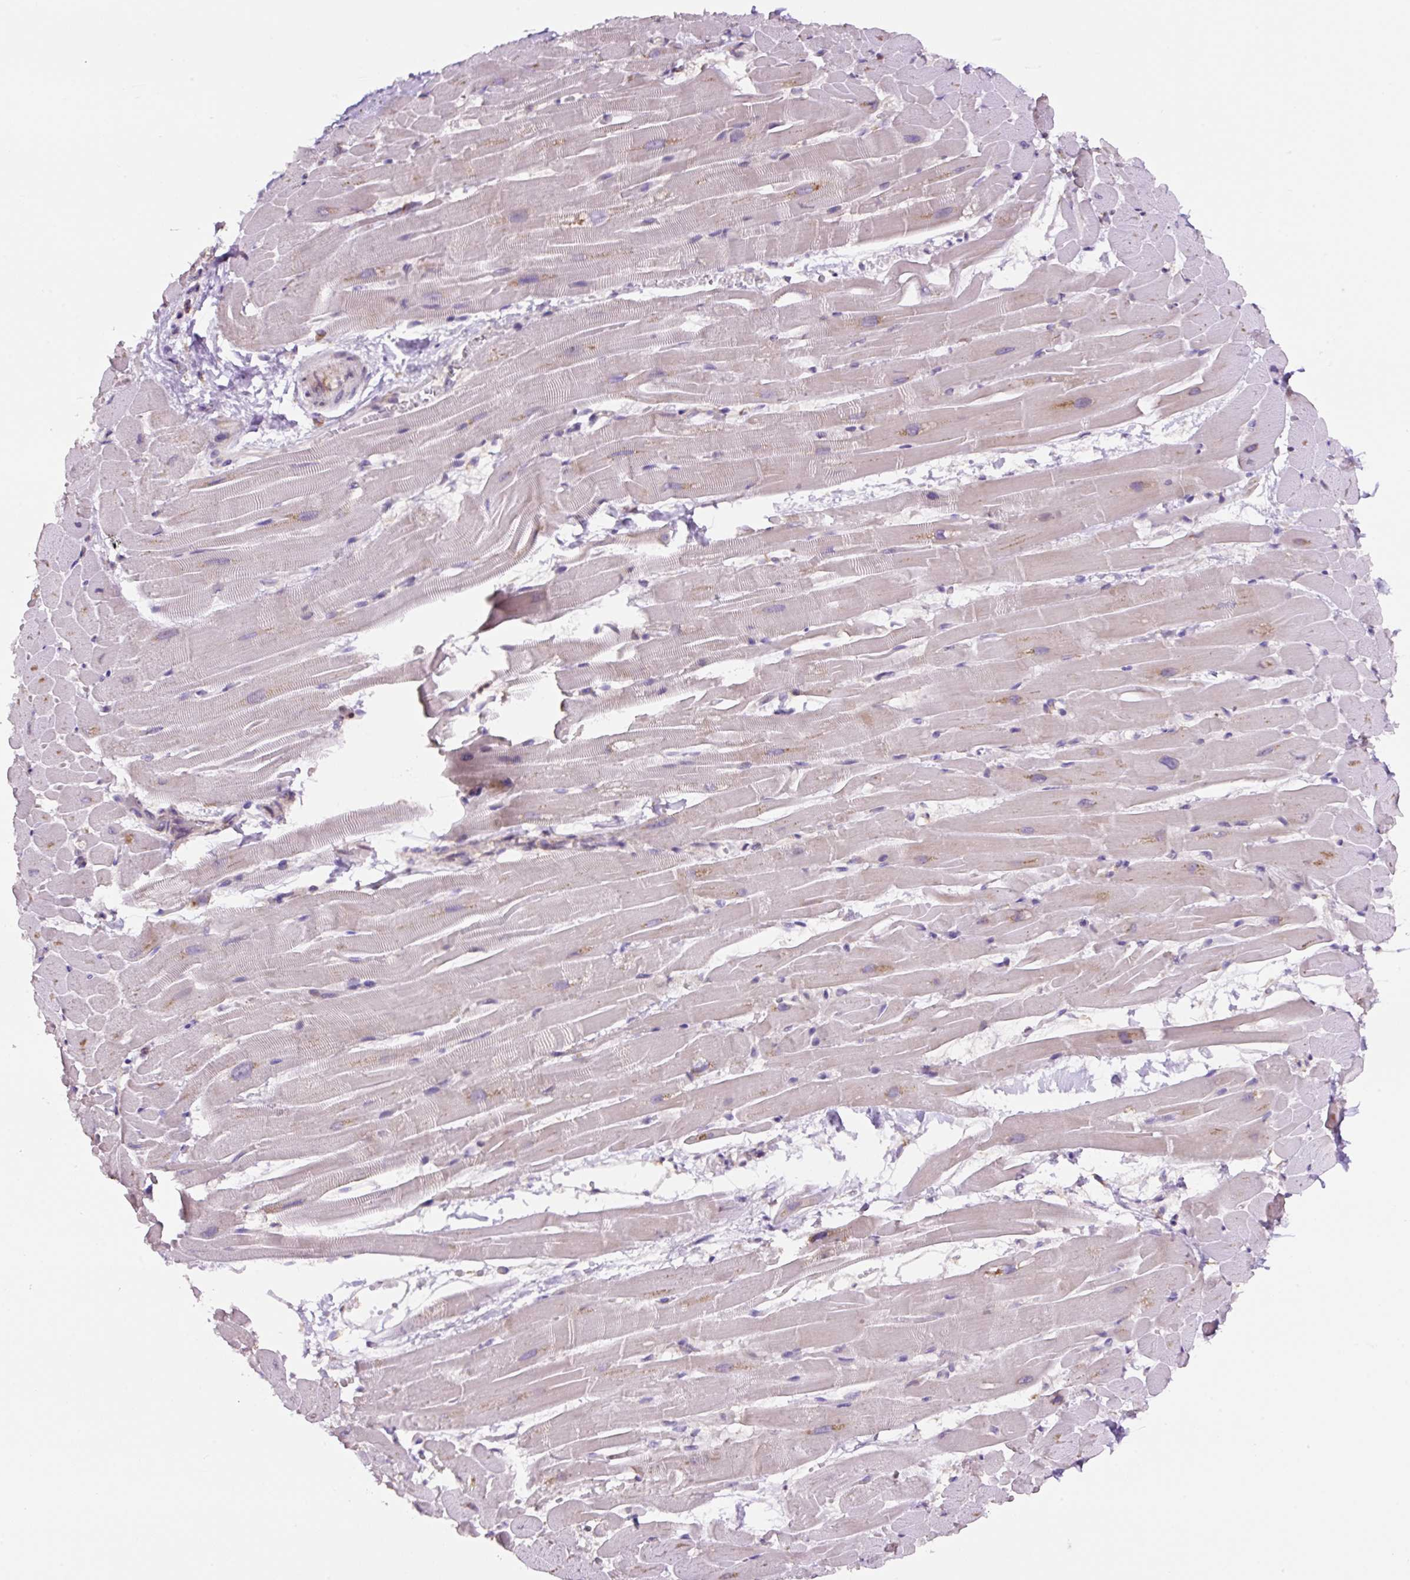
{"staining": {"intensity": "negative", "quantity": "none", "location": "none"}, "tissue": "heart muscle", "cell_type": "Cardiomyocytes", "image_type": "normal", "snomed": [{"axis": "morphology", "description": "Normal tissue, NOS"}, {"axis": "topography", "description": "Heart"}], "caption": "Immunohistochemical staining of benign heart muscle reveals no significant staining in cardiomyocytes. (Immunohistochemistry, brightfield microscopy, high magnification).", "gene": "RPS23", "patient": {"sex": "male", "age": 37}}